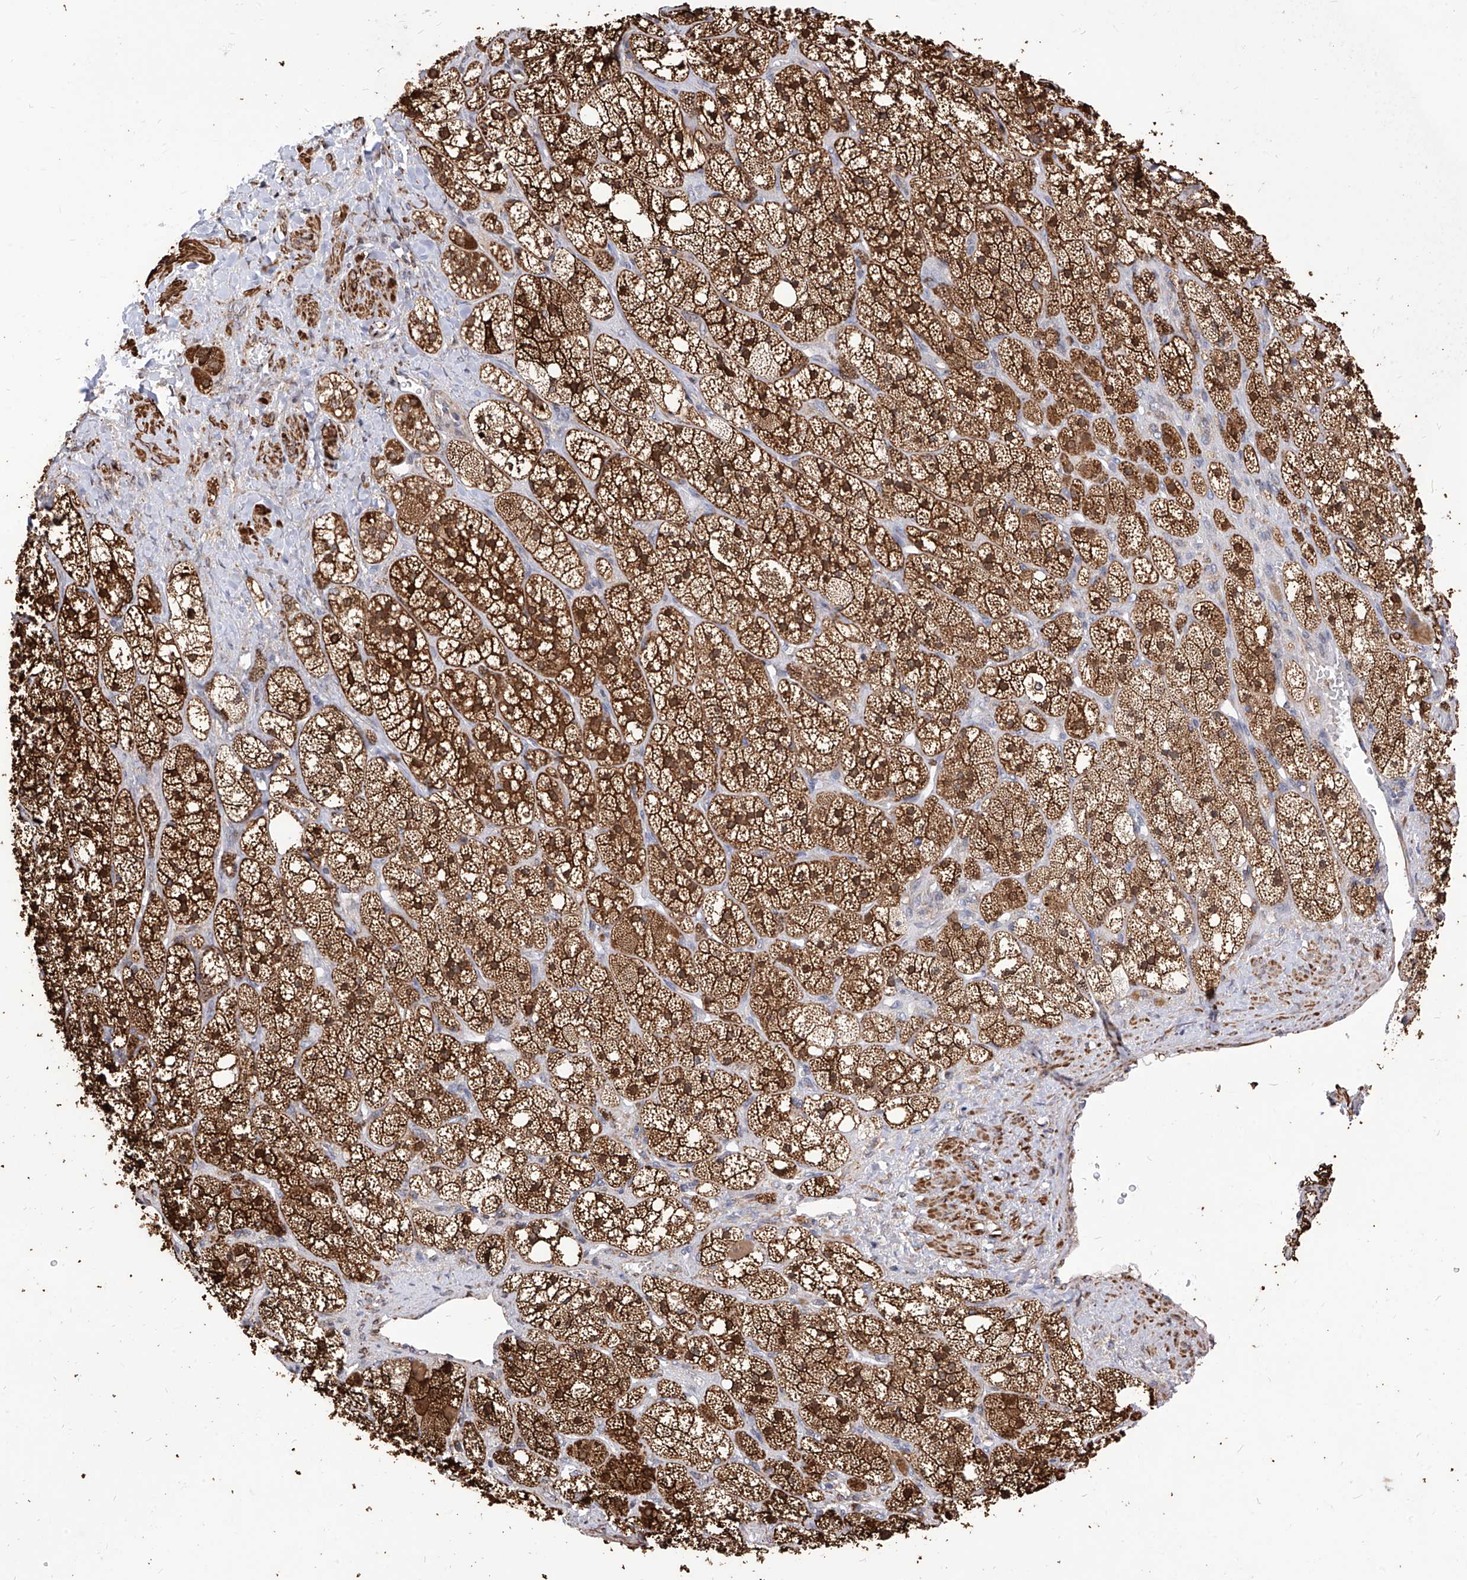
{"staining": {"intensity": "strong", "quantity": ">75%", "location": "cytoplasmic/membranous"}, "tissue": "adrenal gland", "cell_type": "Glandular cells", "image_type": "normal", "snomed": [{"axis": "morphology", "description": "Normal tissue, NOS"}, {"axis": "topography", "description": "Adrenal gland"}], "caption": "This micrograph displays immunohistochemistry staining of unremarkable human adrenal gland, with high strong cytoplasmic/membranous staining in approximately >75% of glandular cells.", "gene": "TTLL8", "patient": {"sex": "male", "age": 61}}